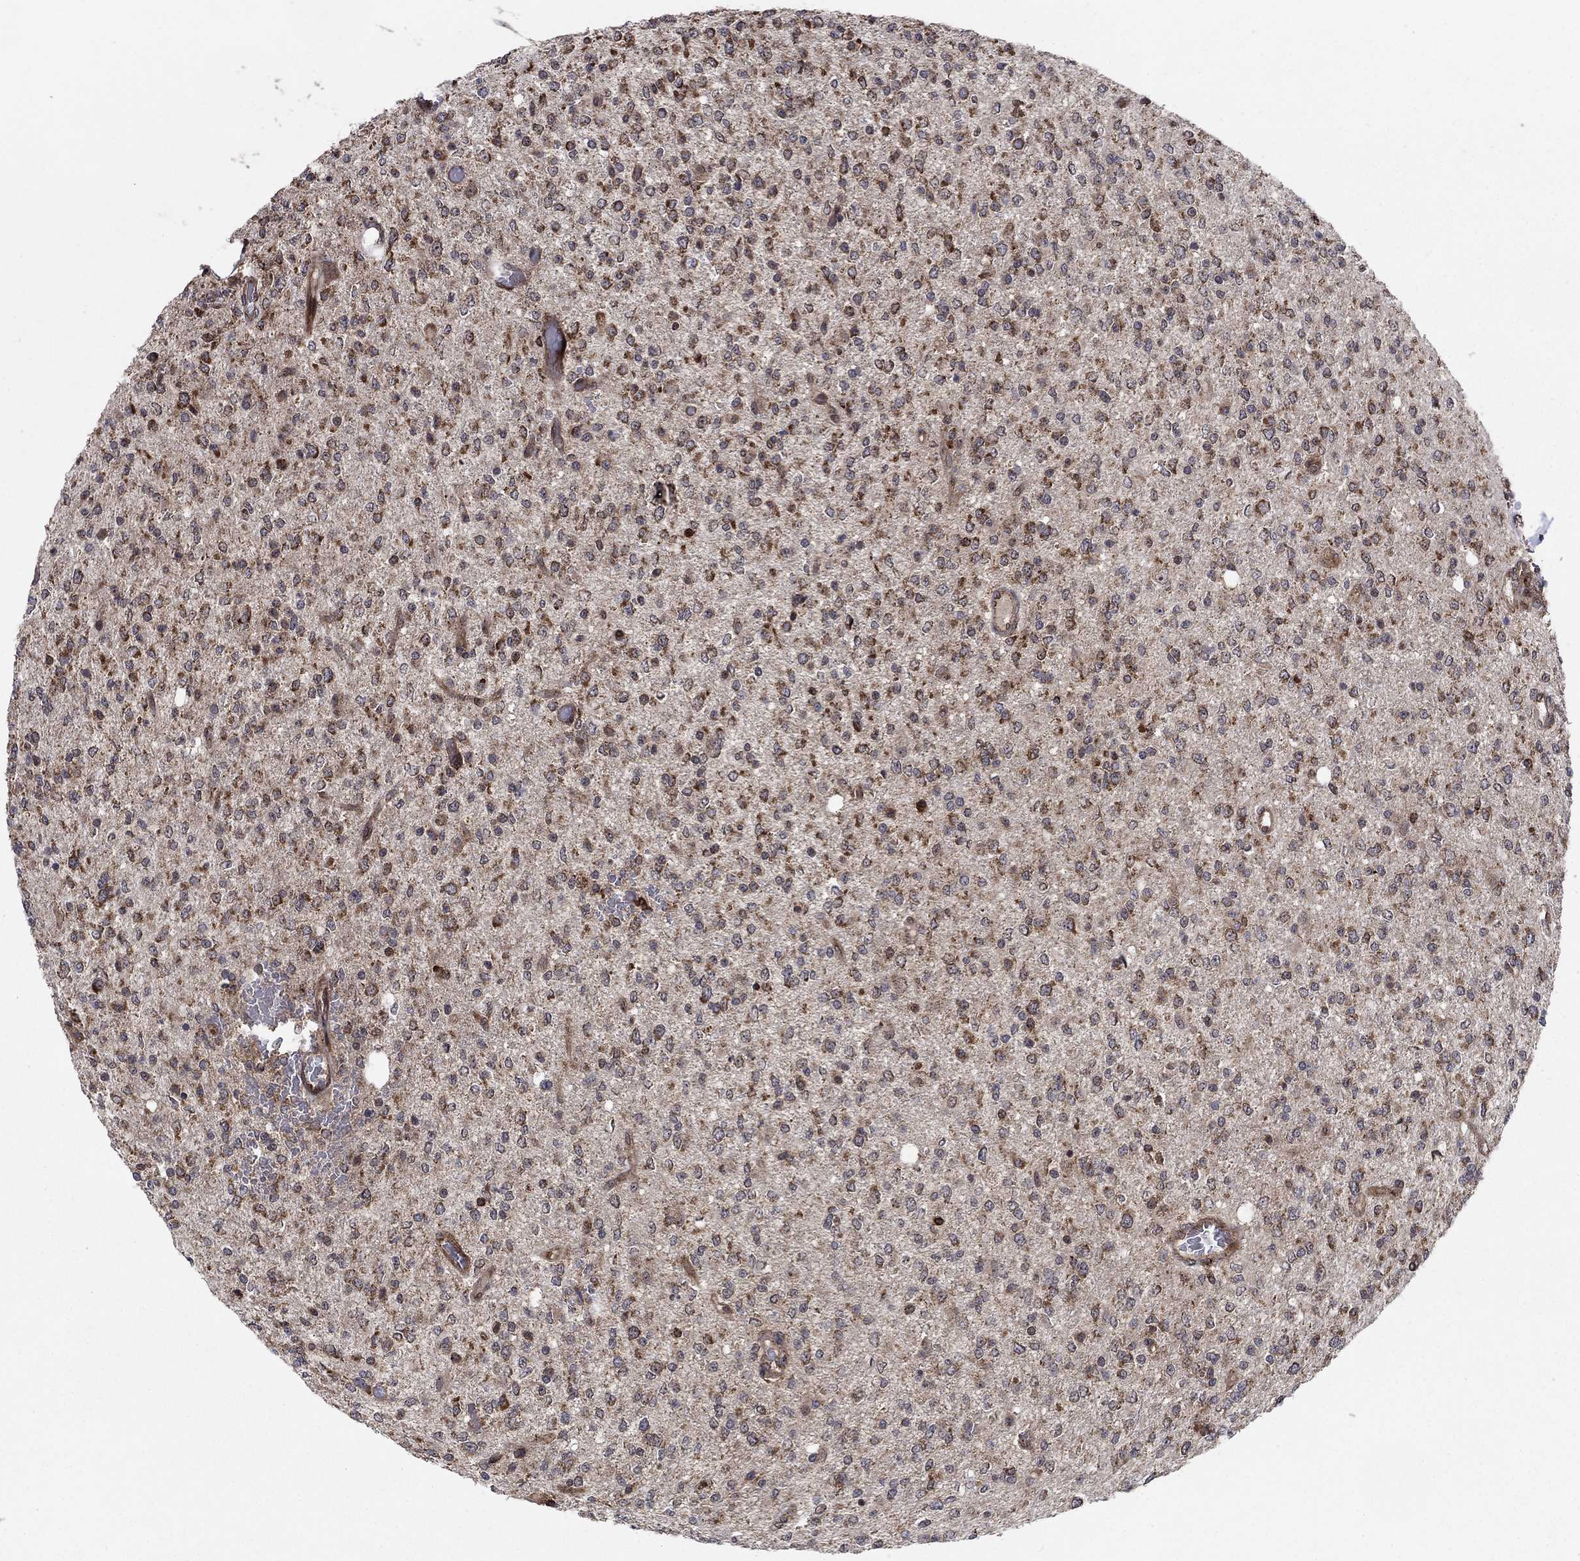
{"staining": {"intensity": "strong", "quantity": "25%-75%", "location": "cytoplasmic/membranous"}, "tissue": "glioma", "cell_type": "Tumor cells", "image_type": "cancer", "snomed": [{"axis": "morphology", "description": "Glioma, malignant, Low grade"}, {"axis": "topography", "description": "Brain"}], "caption": "This is an image of immunohistochemistry staining of glioma, which shows strong staining in the cytoplasmic/membranous of tumor cells.", "gene": "IFI35", "patient": {"sex": "male", "age": 67}}